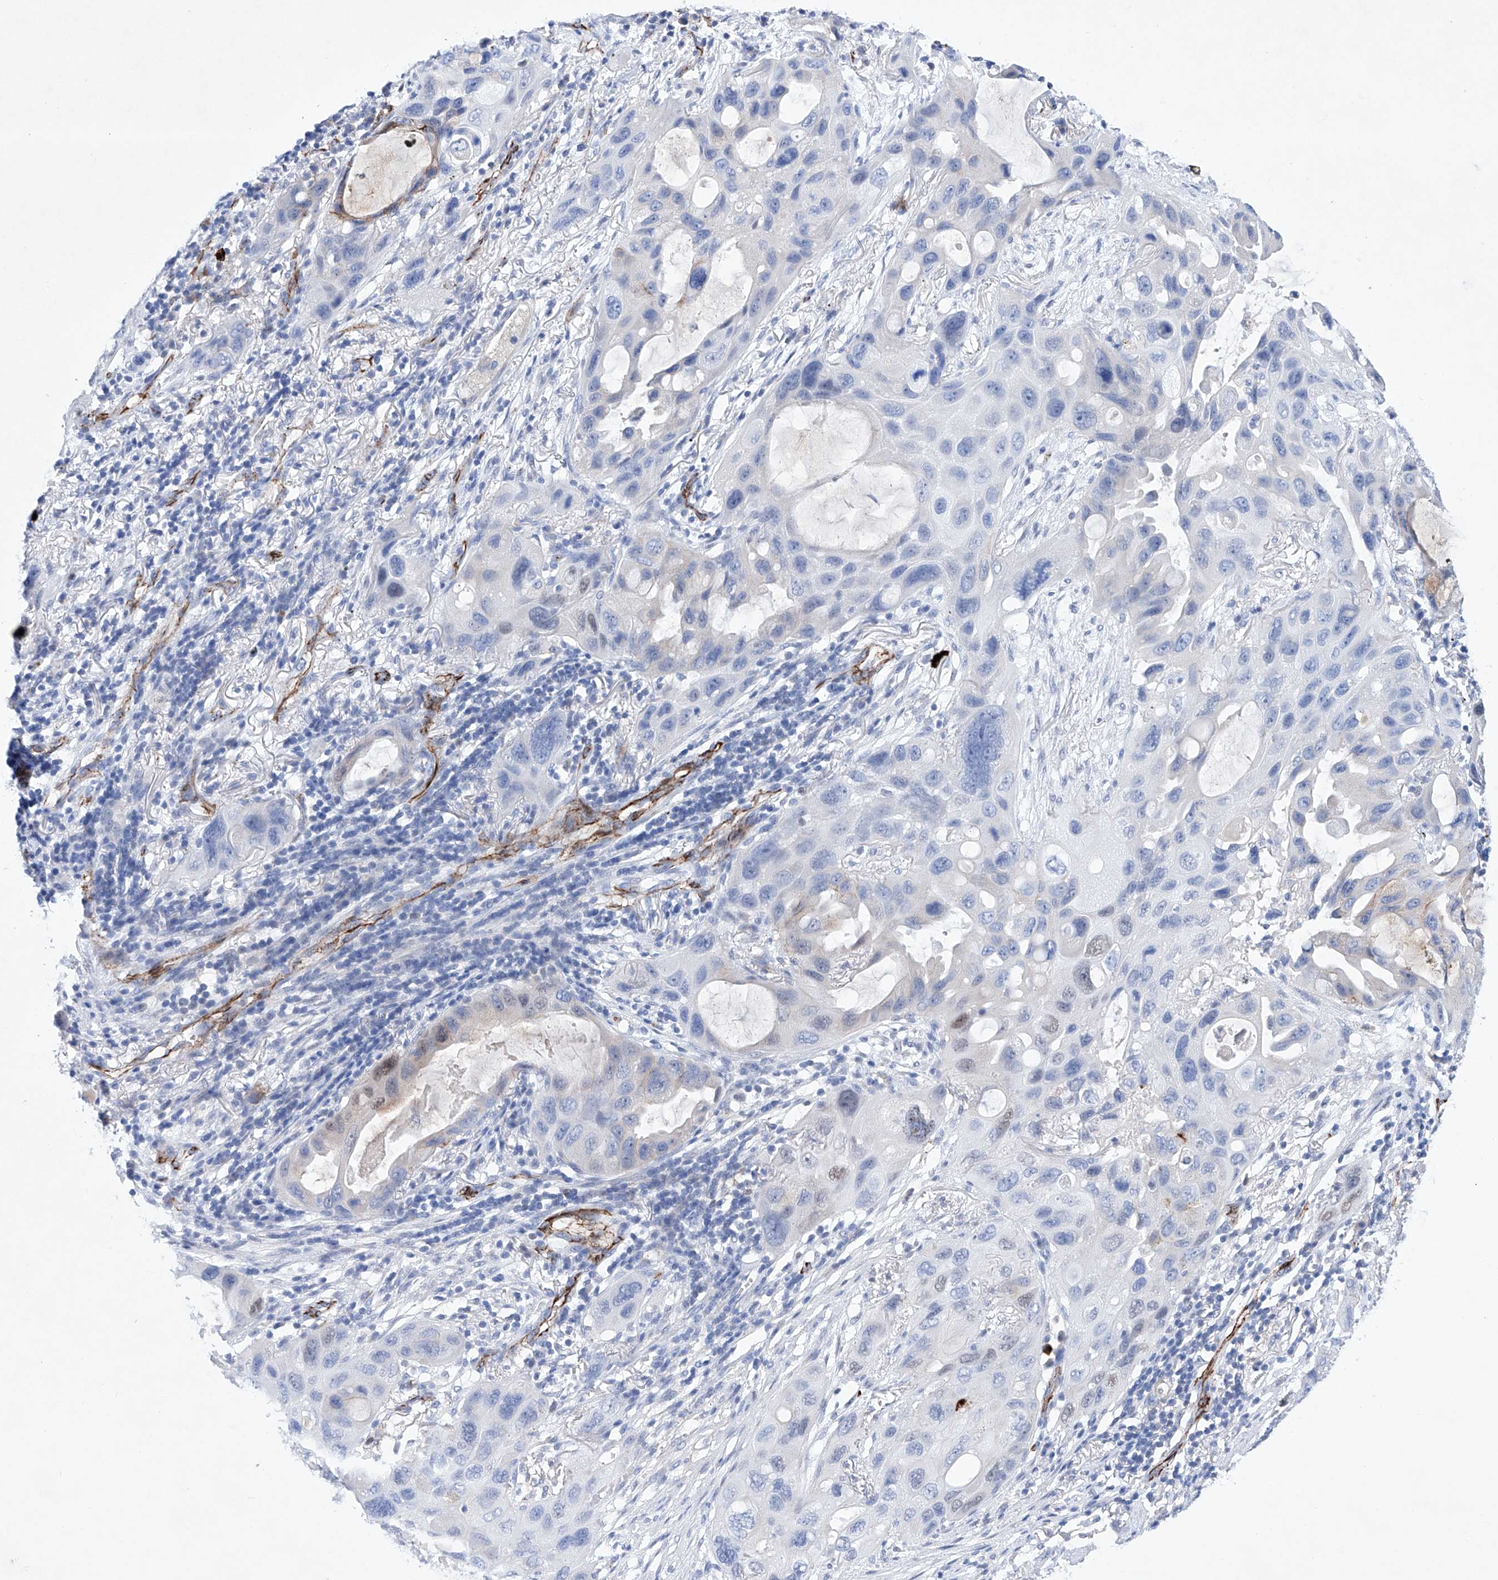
{"staining": {"intensity": "weak", "quantity": "<25%", "location": "nuclear"}, "tissue": "lung cancer", "cell_type": "Tumor cells", "image_type": "cancer", "snomed": [{"axis": "morphology", "description": "Squamous cell carcinoma, NOS"}, {"axis": "topography", "description": "Lung"}], "caption": "Immunohistochemistry (IHC) of human squamous cell carcinoma (lung) exhibits no staining in tumor cells.", "gene": "ETV7", "patient": {"sex": "female", "age": 73}}